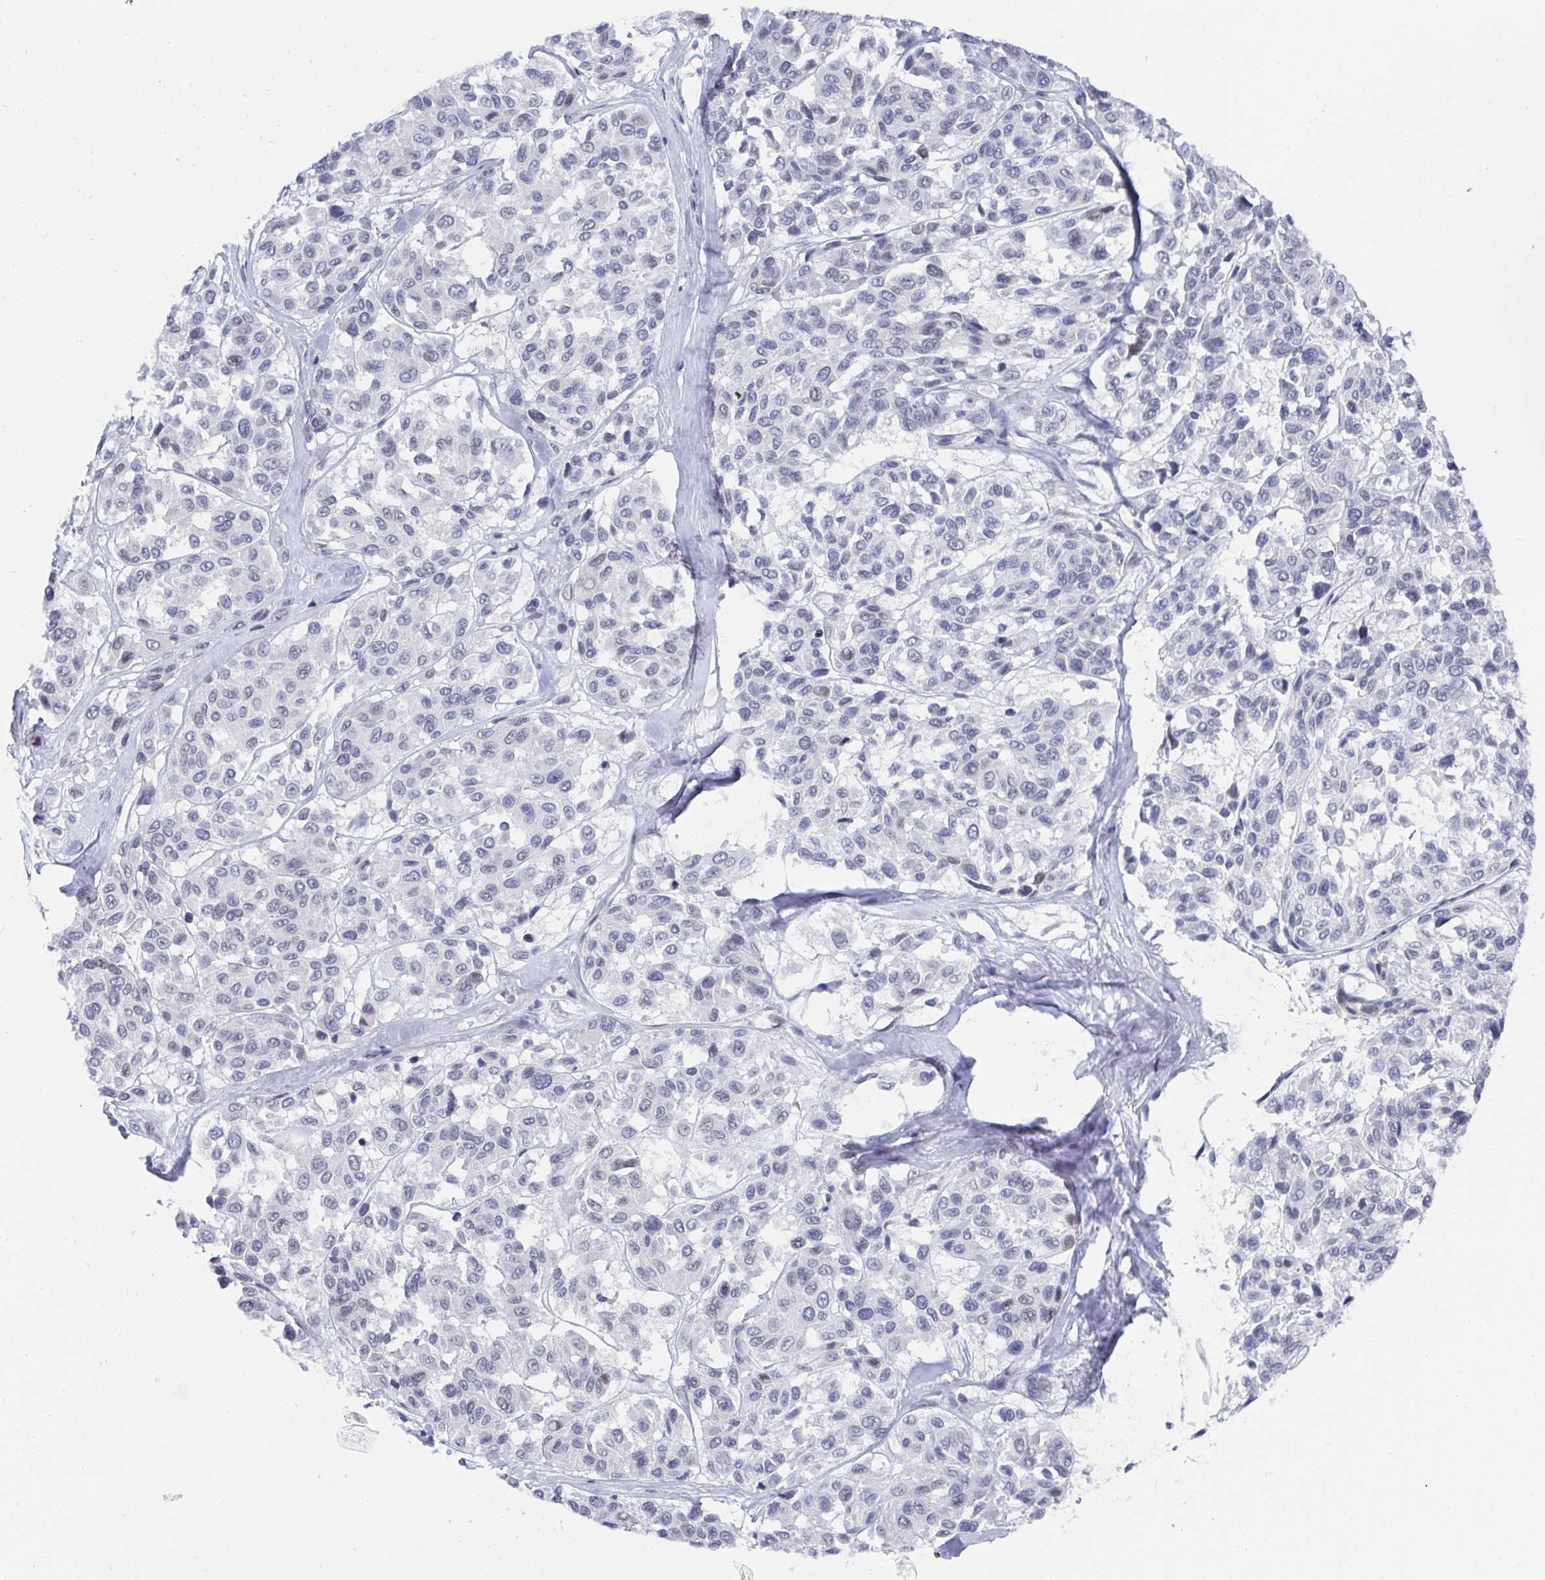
{"staining": {"intensity": "negative", "quantity": "none", "location": "none"}, "tissue": "melanoma", "cell_type": "Tumor cells", "image_type": "cancer", "snomed": [{"axis": "morphology", "description": "Malignant melanoma, NOS"}, {"axis": "topography", "description": "Skin"}], "caption": "The photomicrograph displays no significant staining in tumor cells of melanoma.", "gene": "MFSD4A", "patient": {"sex": "female", "age": 66}}